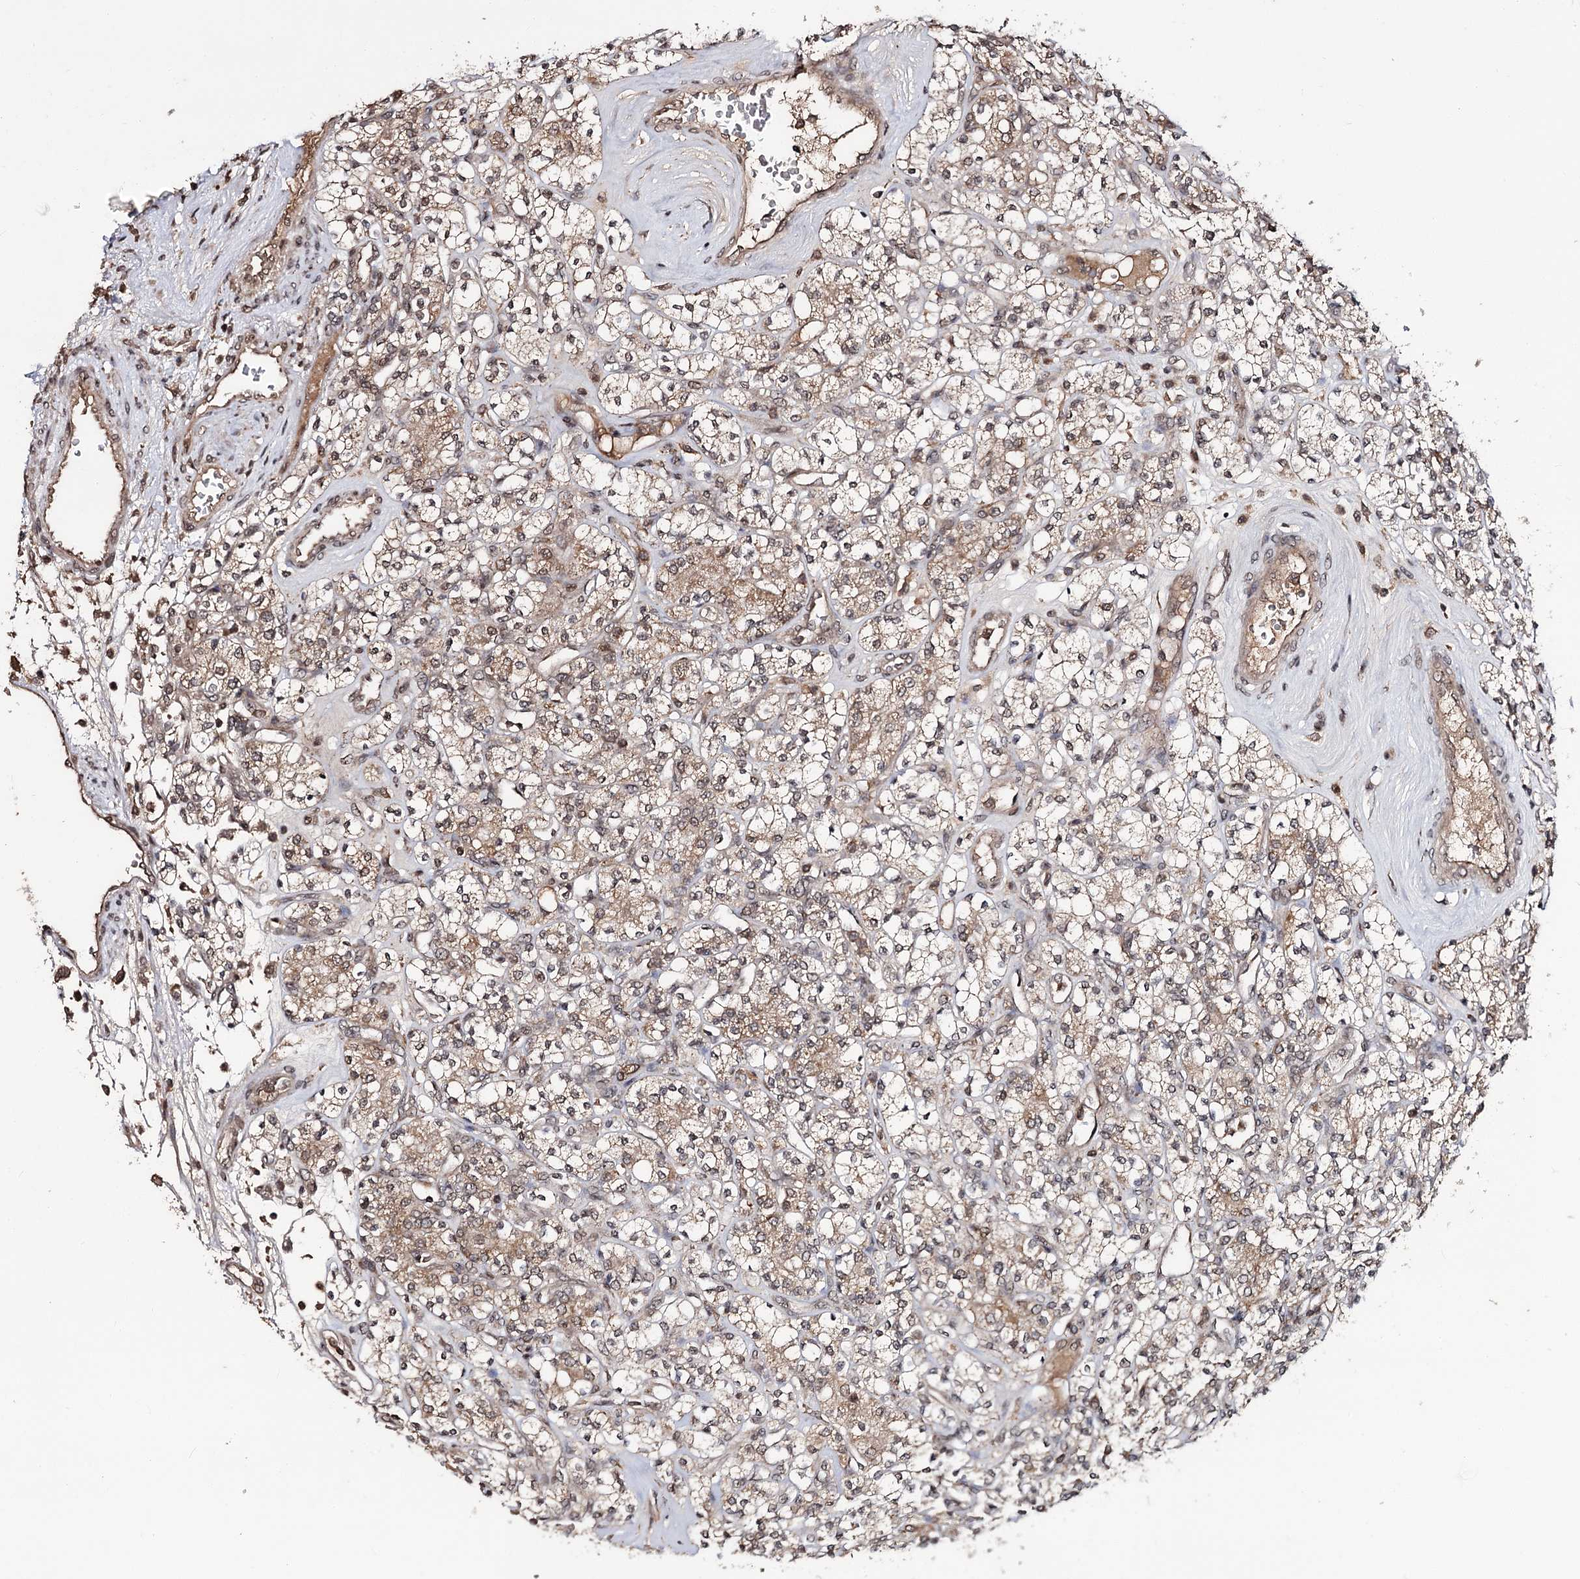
{"staining": {"intensity": "moderate", "quantity": ">75%", "location": "cytoplasmic/membranous,nuclear"}, "tissue": "renal cancer", "cell_type": "Tumor cells", "image_type": "cancer", "snomed": [{"axis": "morphology", "description": "Adenocarcinoma, NOS"}, {"axis": "topography", "description": "Kidney"}], "caption": "Immunohistochemistry (IHC) of renal cancer (adenocarcinoma) reveals medium levels of moderate cytoplasmic/membranous and nuclear expression in approximately >75% of tumor cells.", "gene": "FAM53B", "patient": {"sex": "male", "age": 77}}